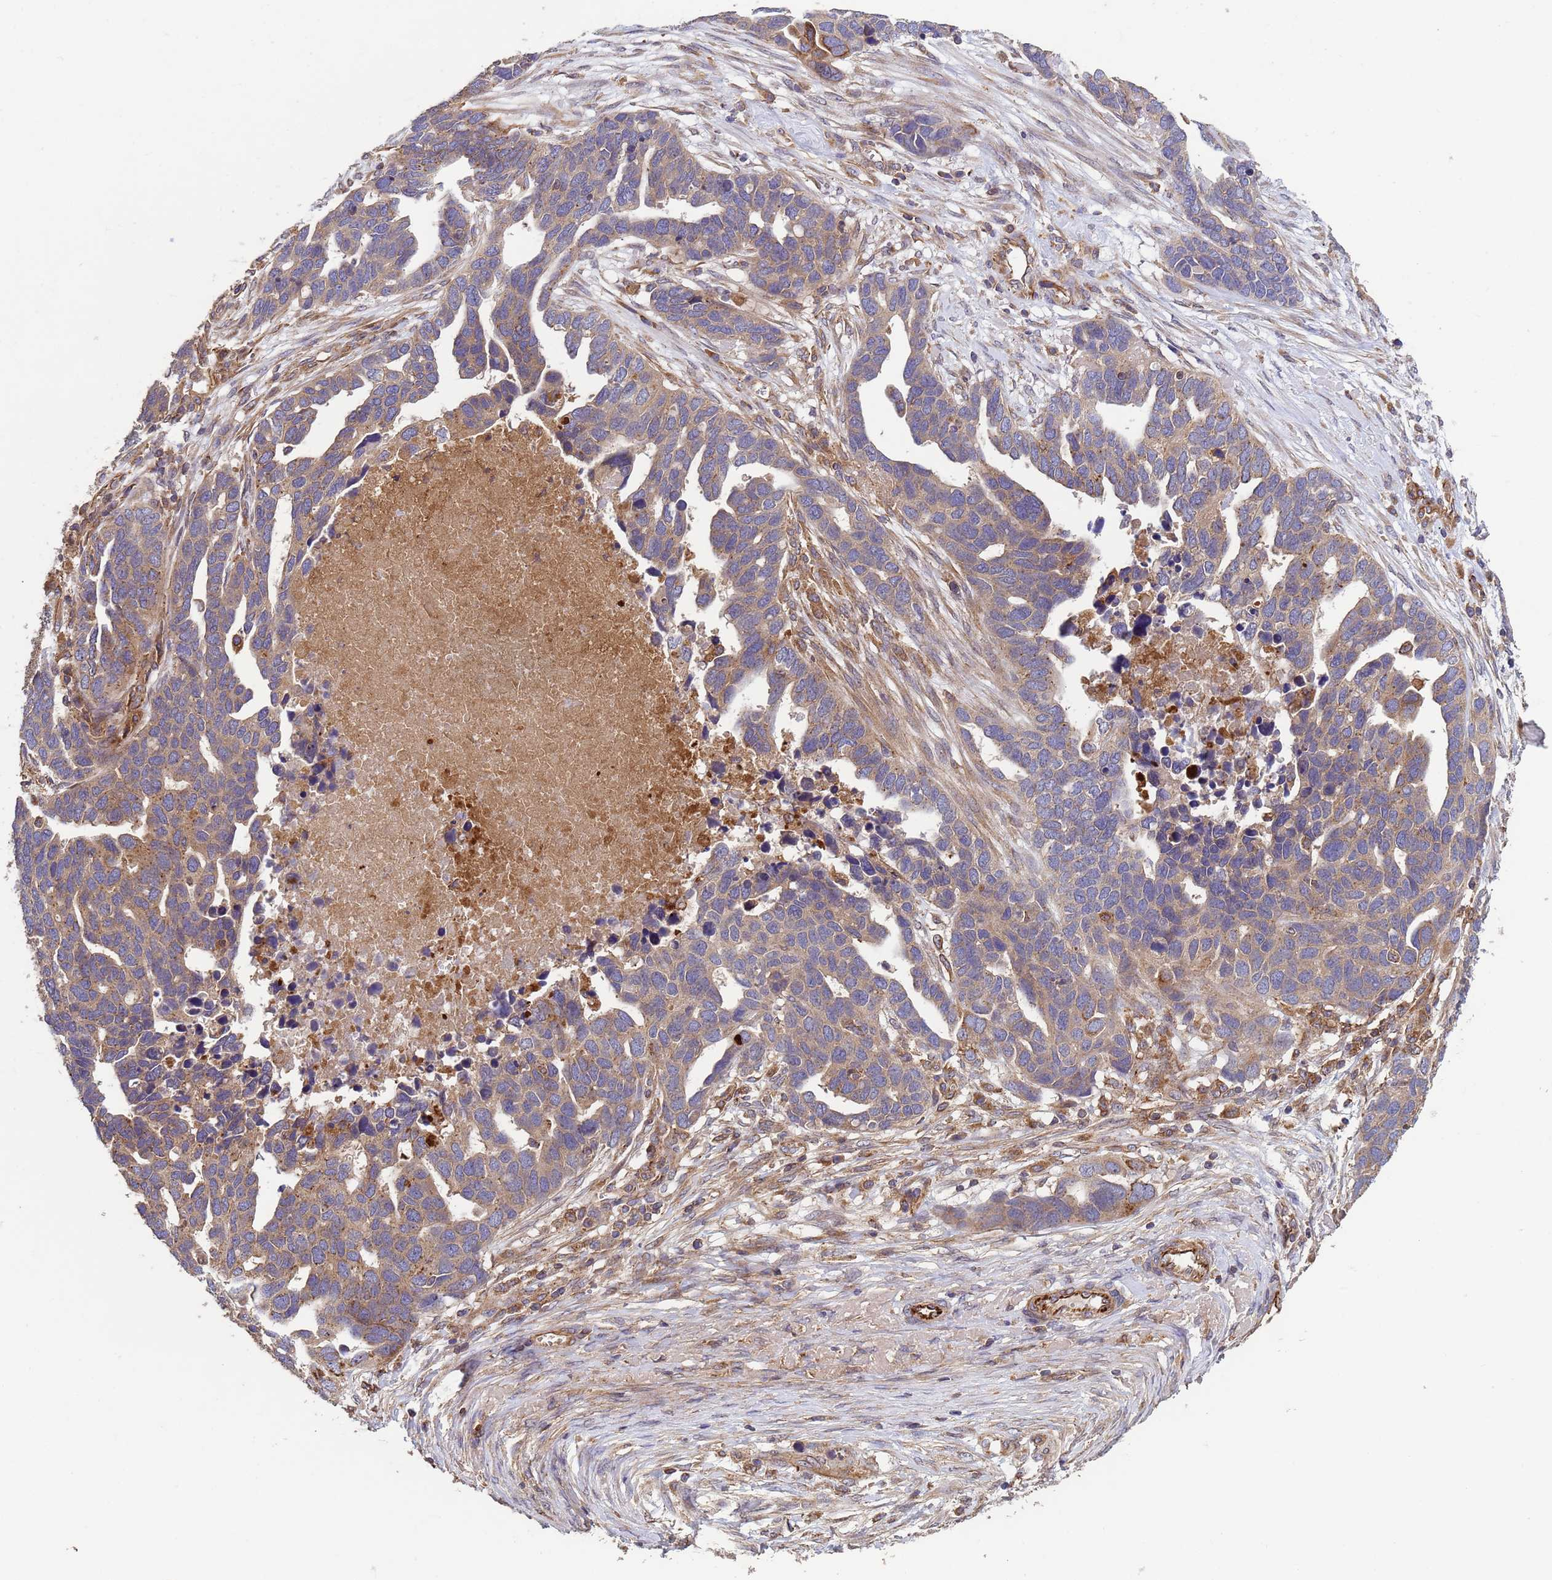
{"staining": {"intensity": "moderate", "quantity": "25%-75%", "location": "cytoplasmic/membranous"}, "tissue": "ovarian cancer", "cell_type": "Tumor cells", "image_type": "cancer", "snomed": [{"axis": "morphology", "description": "Cystadenocarcinoma, serous, NOS"}, {"axis": "topography", "description": "Ovary"}], "caption": "Immunohistochemical staining of serous cystadenocarcinoma (ovarian) exhibits medium levels of moderate cytoplasmic/membranous positivity in approximately 25%-75% of tumor cells.", "gene": "RAB10", "patient": {"sex": "female", "age": 54}}